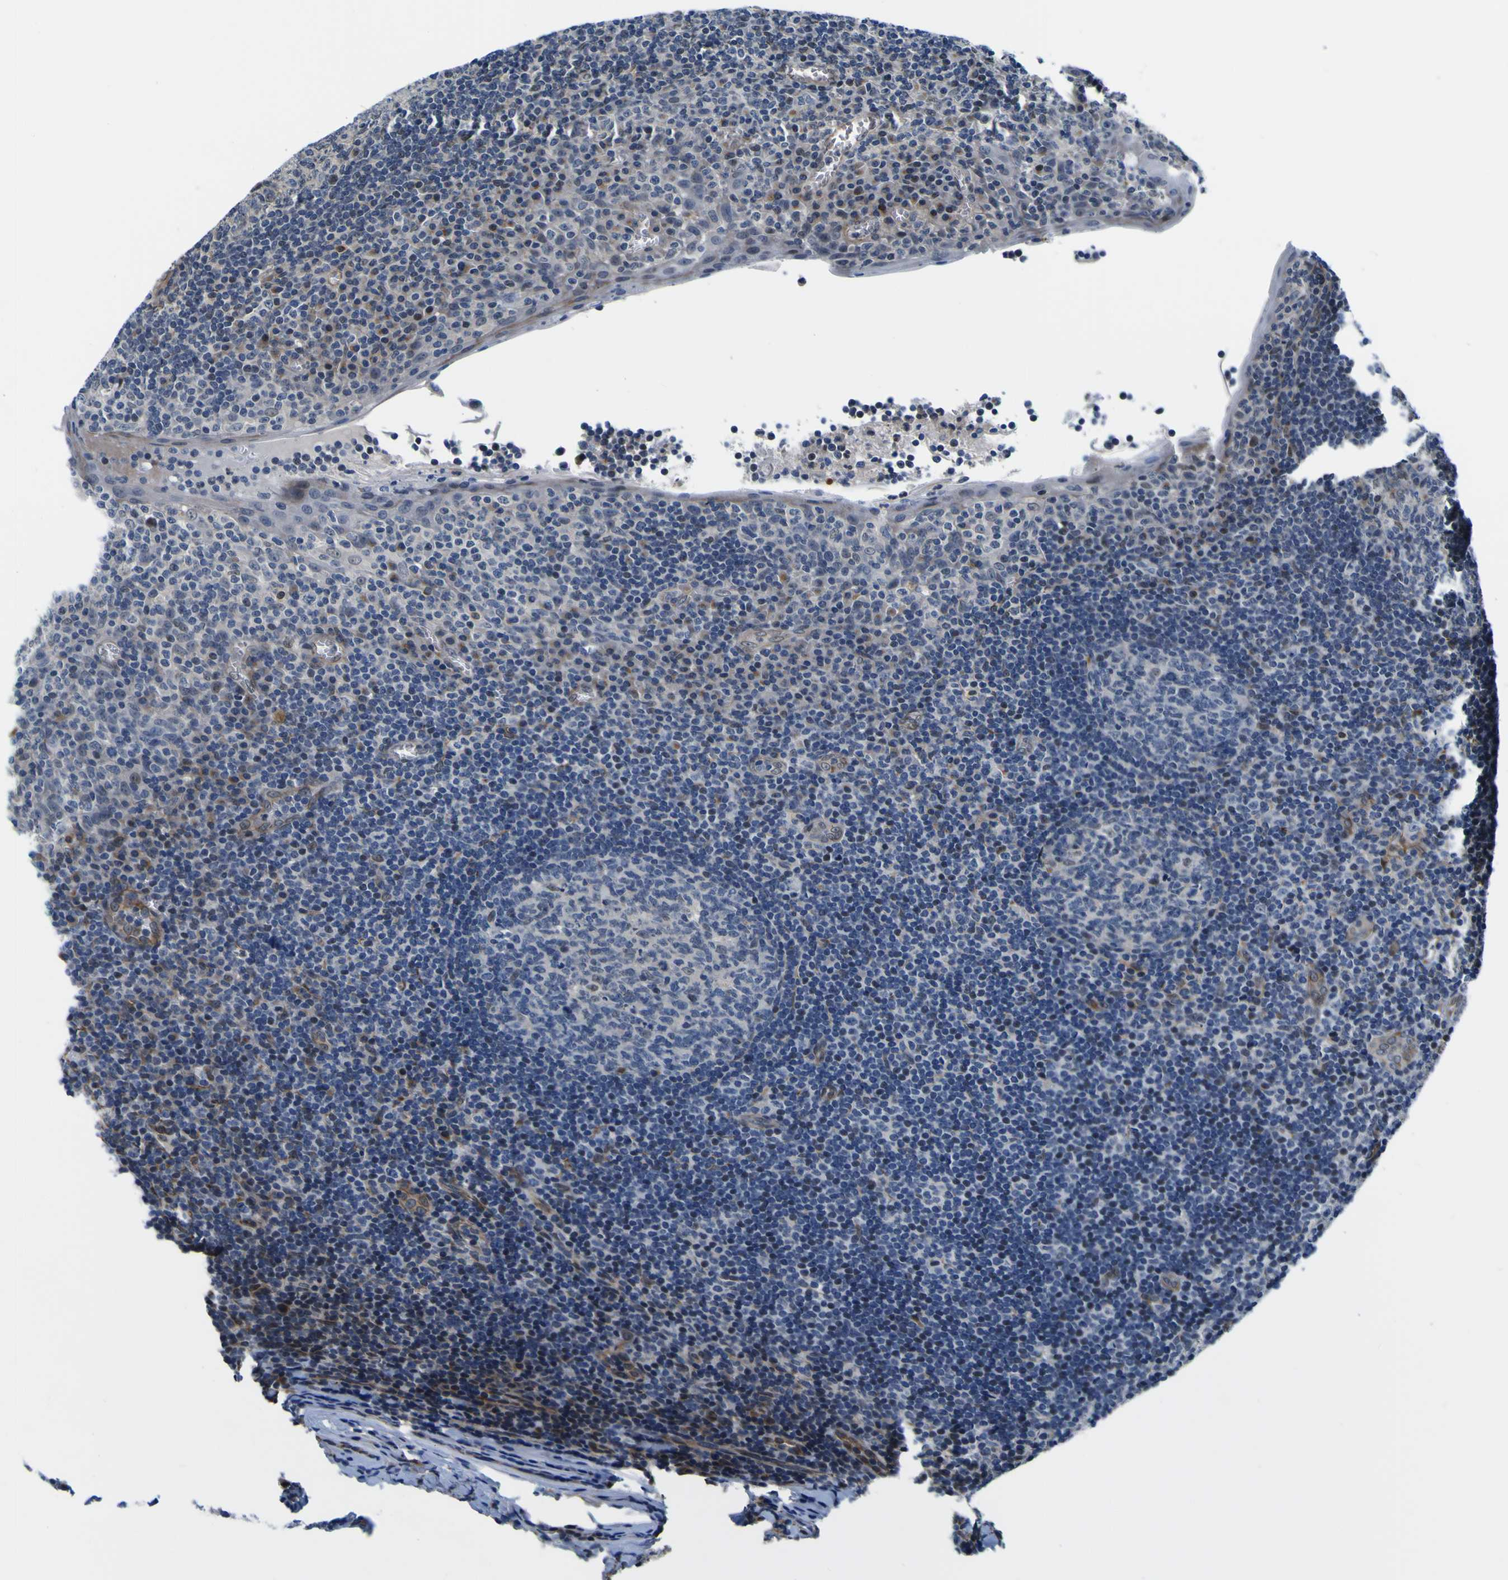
{"staining": {"intensity": "moderate", "quantity": "<25%", "location": "cytoplasmic/membranous,nuclear"}, "tissue": "tonsil", "cell_type": "Germinal center cells", "image_type": "normal", "snomed": [{"axis": "morphology", "description": "Normal tissue, NOS"}, {"axis": "topography", "description": "Tonsil"}], "caption": "The photomicrograph demonstrates immunohistochemical staining of unremarkable tonsil. There is moderate cytoplasmic/membranous,nuclear staining is appreciated in about <25% of germinal center cells. Immunohistochemistry stains the protein of interest in brown and the nuclei are stained blue.", "gene": "POSTN", "patient": {"sex": "male", "age": 37}}